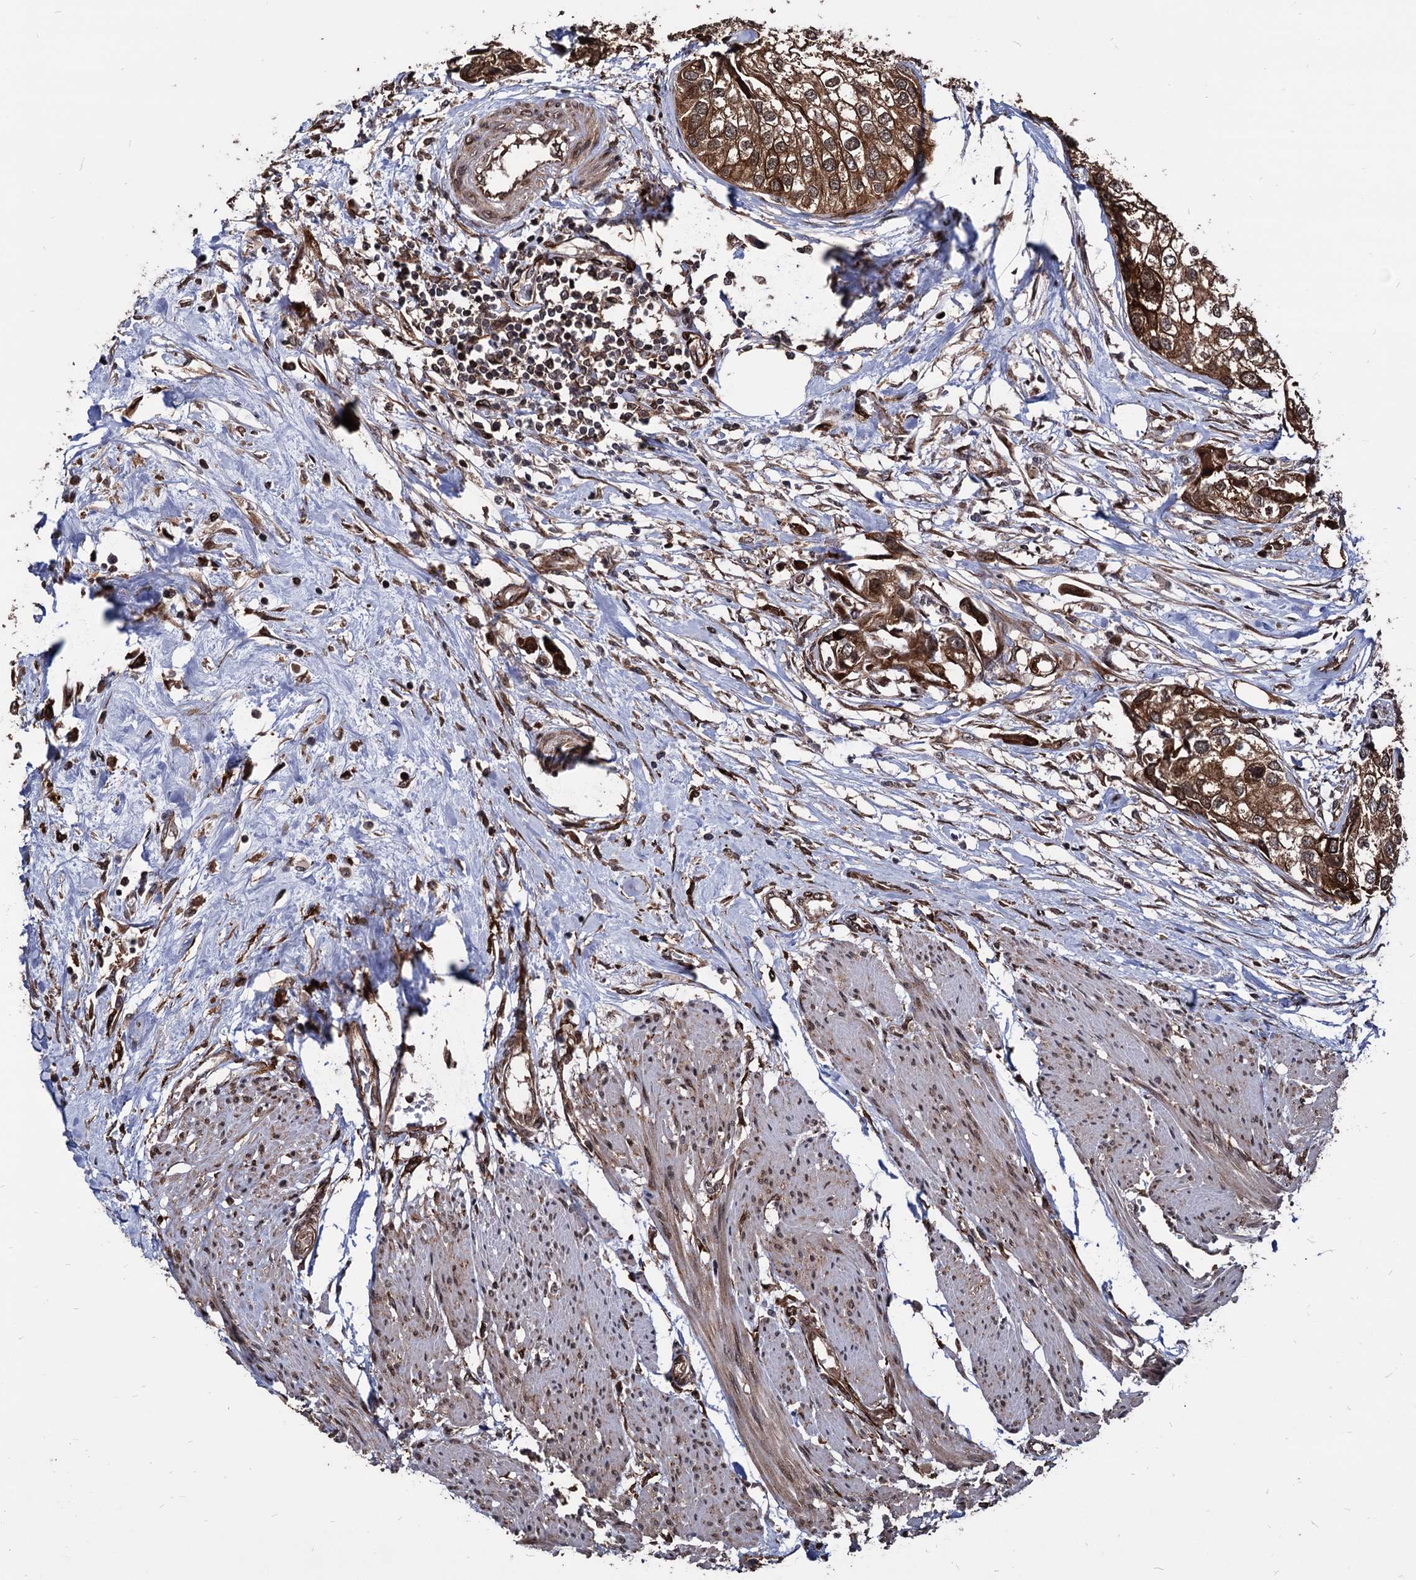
{"staining": {"intensity": "strong", "quantity": ">75%", "location": "cytoplasmic/membranous"}, "tissue": "urothelial cancer", "cell_type": "Tumor cells", "image_type": "cancer", "snomed": [{"axis": "morphology", "description": "Urothelial carcinoma, High grade"}, {"axis": "topography", "description": "Urinary bladder"}], "caption": "A histopathology image of human urothelial cancer stained for a protein reveals strong cytoplasmic/membranous brown staining in tumor cells.", "gene": "ANKRD12", "patient": {"sex": "male", "age": 64}}